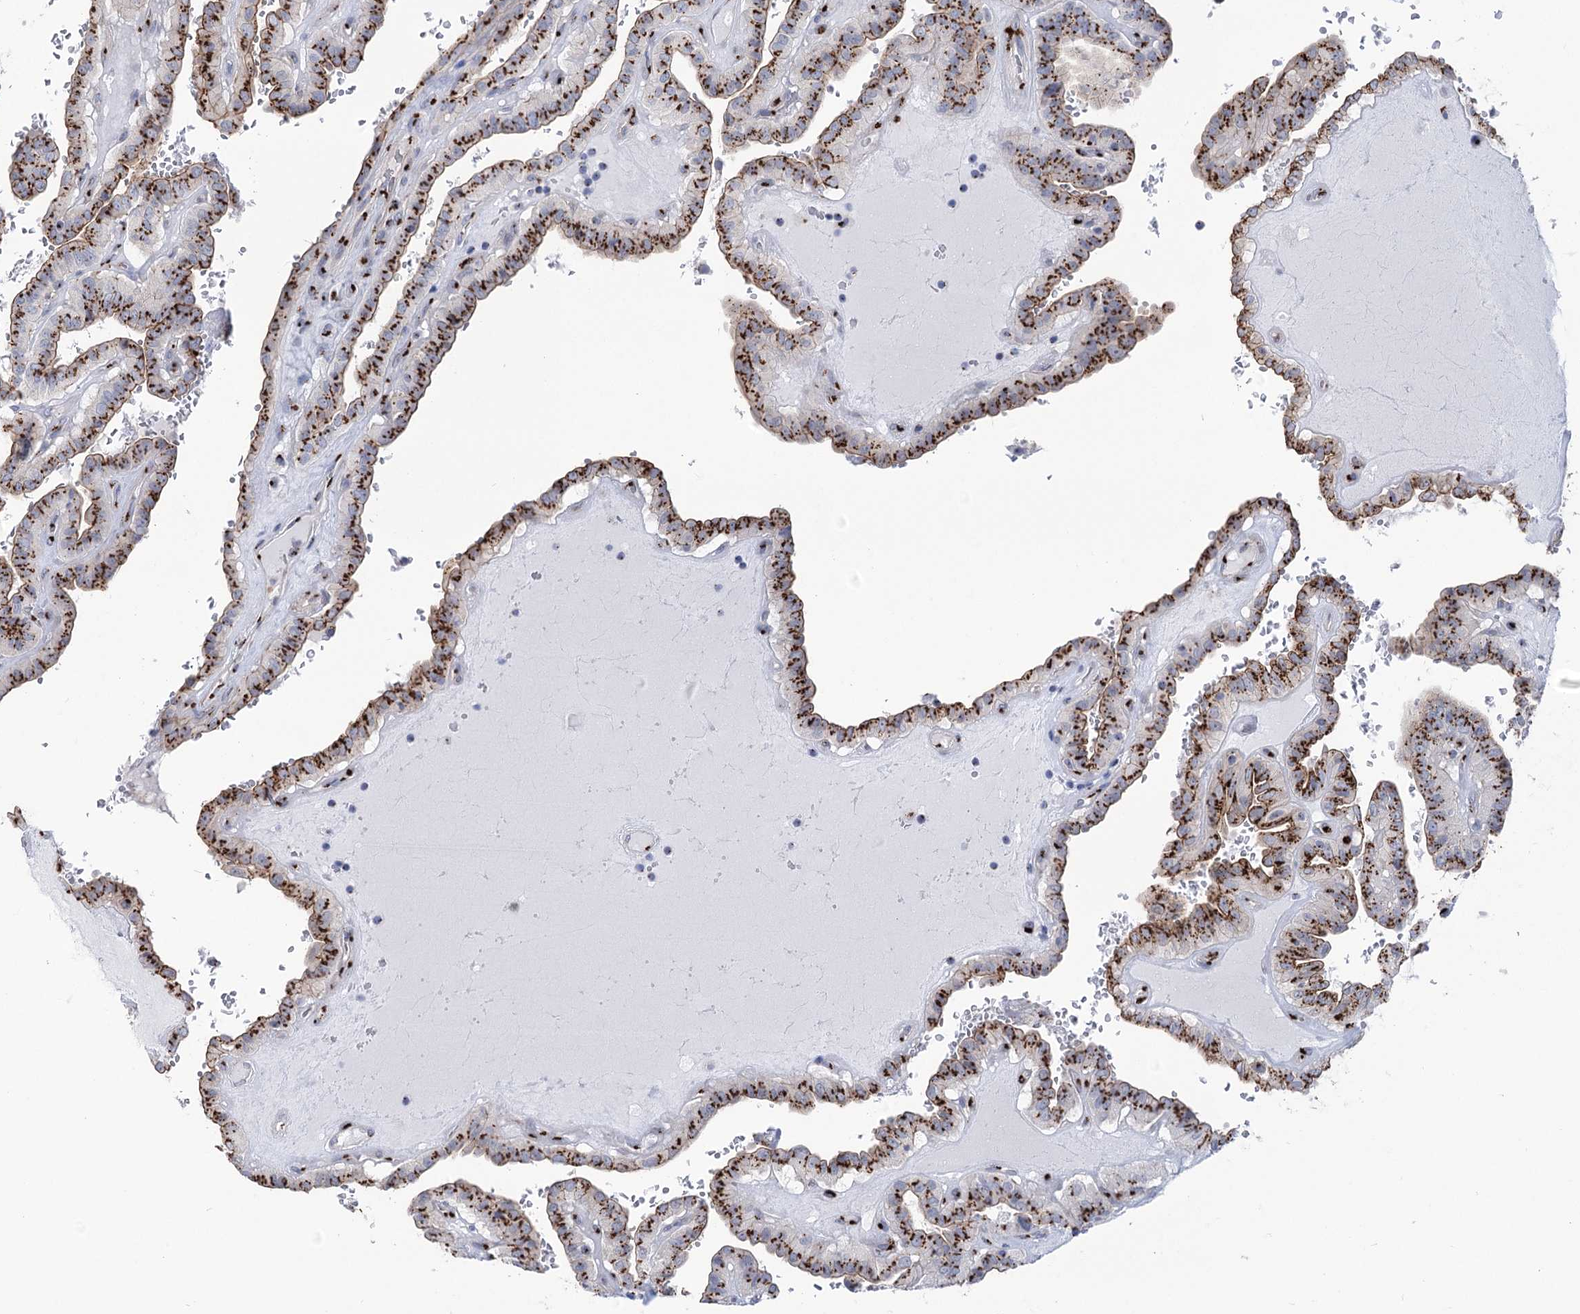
{"staining": {"intensity": "strong", "quantity": ">75%", "location": "cytoplasmic/membranous"}, "tissue": "thyroid cancer", "cell_type": "Tumor cells", "image_type": "cancer", "snomed": [{"axis": "morphology", "description": "Papillary adenocarcinoma, NOS"}, {"axis": "topography", "description": "Thyroid gland"}], "caption": "The image shows staining of thyroid papillary adenocarcinoma, revealing strong cytoplasmic/membranous protein staining (brown color) within tumor cells.", "gene": "TMEM165", "patient": {"sex": "male", "age": 77}}